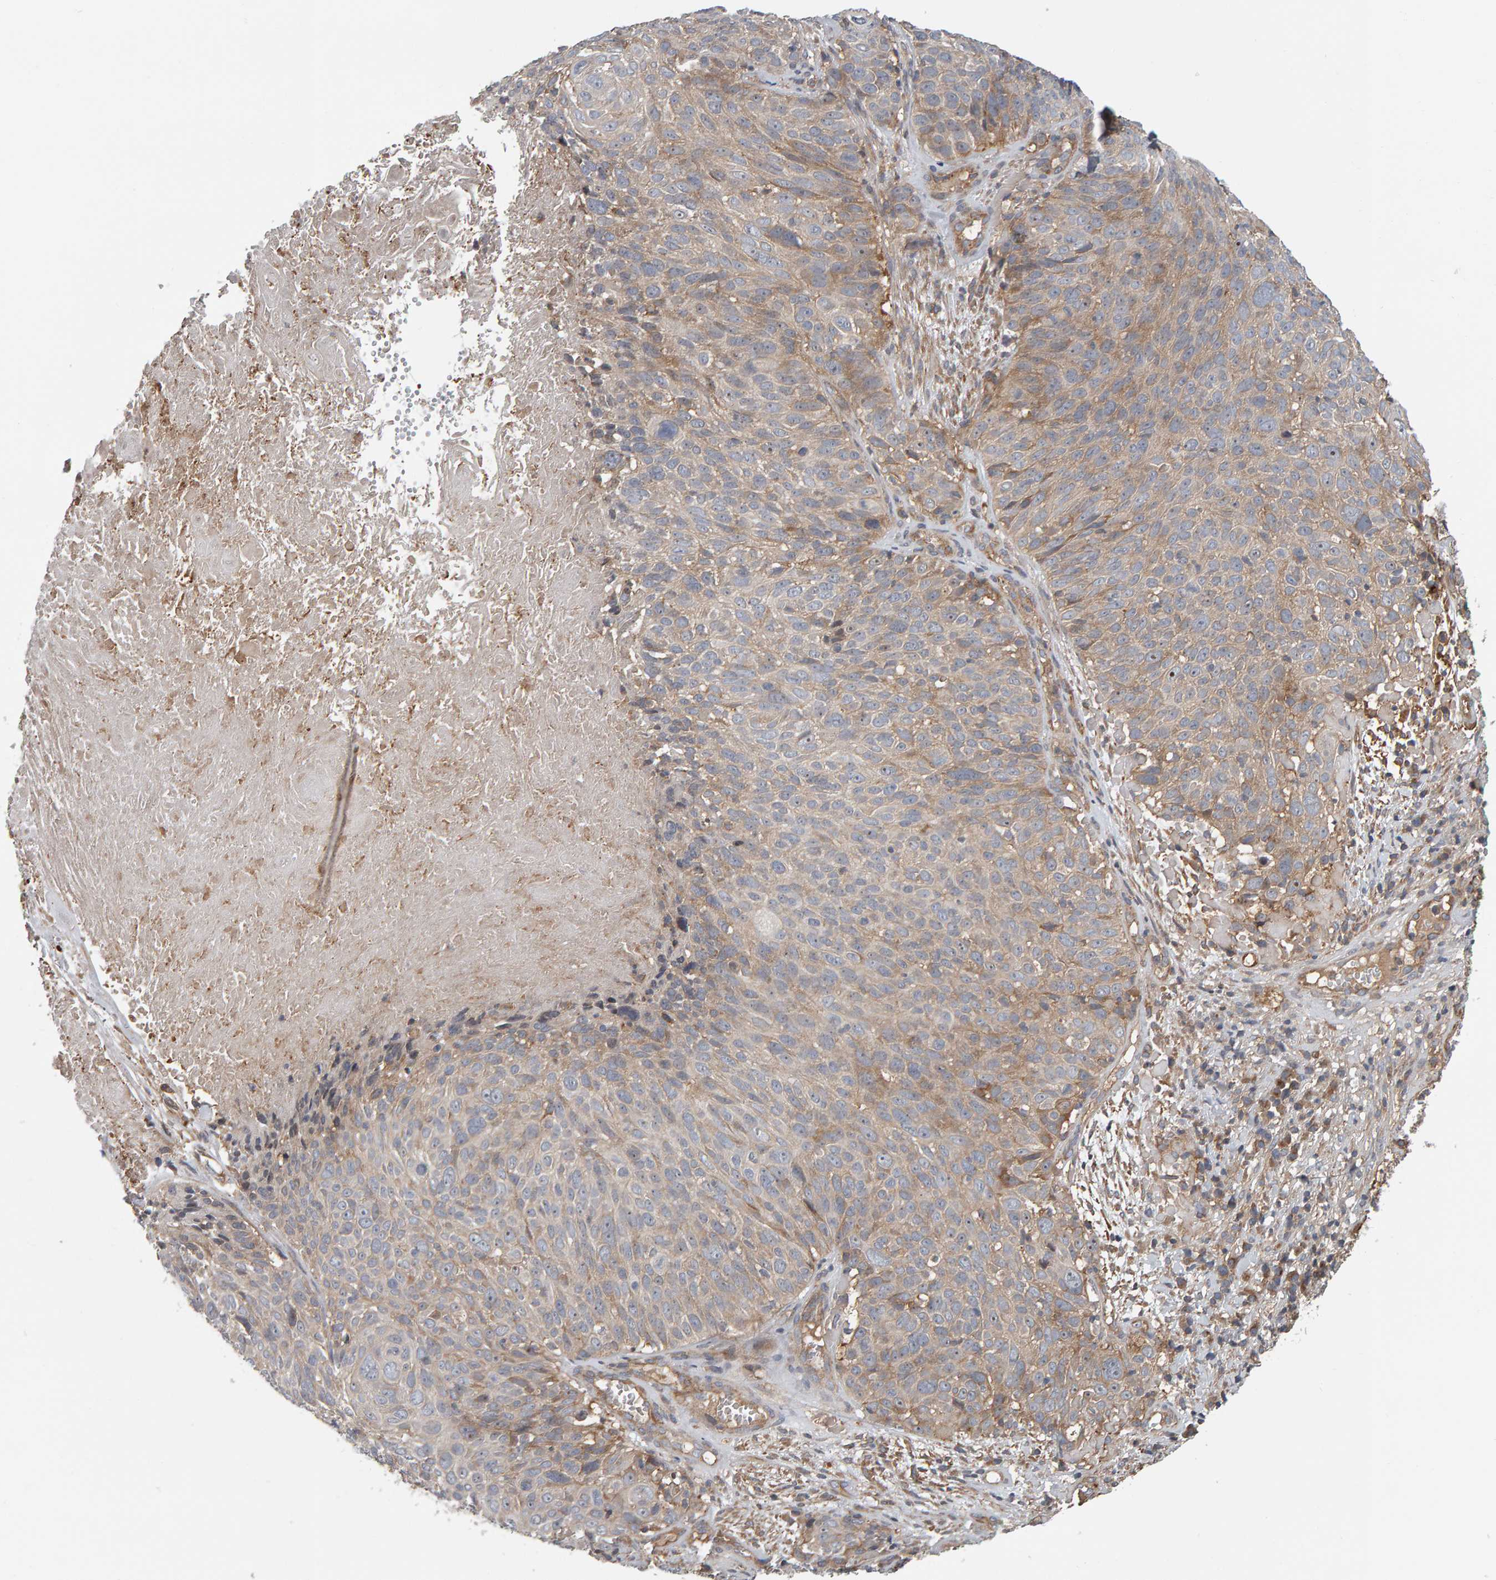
{"staining": {"intensity": "weak", "quantity": "25%-75%", "location": "cytoplasmic/membranous"}, "tissue": "cervical cancer", "cell_type": "Tumor cells", "image_type": "cancer", "snomed": [{"axis": "morphology", "description": "Squamous cell carcinoma, NOS"}, {"axis": "topography", "description": "Cervix"}], "caption": "This histopathology image exhibits cervical cancer stained with immunohistochemistry (IHC) to label a protein in brown. The cytoplasmic/membranous of tumor cells show weak positivity for the protein. Nuclei are counter-stained blue.", "gene": "C9orf72", "patient": {"sex": "female", "age": 74}}